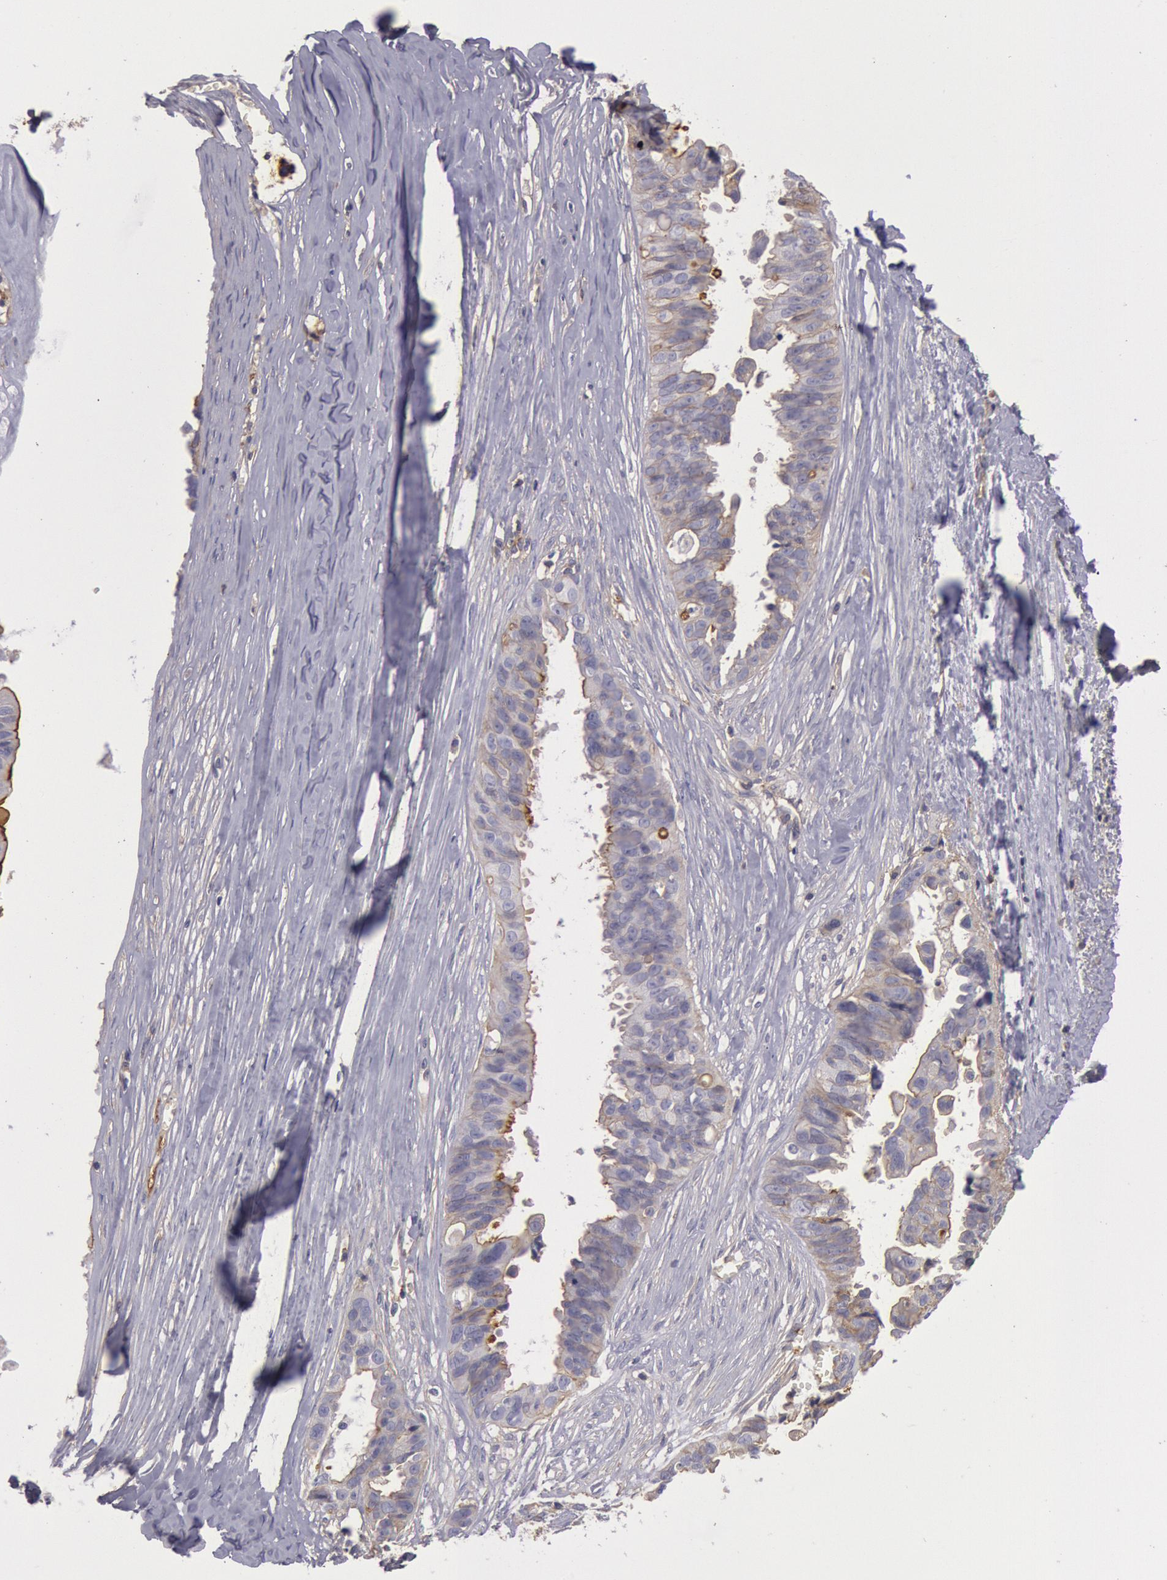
{"staining": {"intensity": "weak", "quantity": "25%-75%", "location": "cytoplasmic/membranous"}, "tissue": "ovarian cancer", "cell_type": "Tumor cells", "image_type": "cancer", "snomed": [{"axis": "morphology", "description": "Carcinoma, endometroid"}, {"axis": "topography", "description": "Ovary"}], "caption": "Tumor cells reveal low levels of weak cytoplasmic/membranous staining in about 25%-75% of cells in ovarian cancer.", "gene": "SNAP23", "patient": {"sex": "female", "age": 85}}